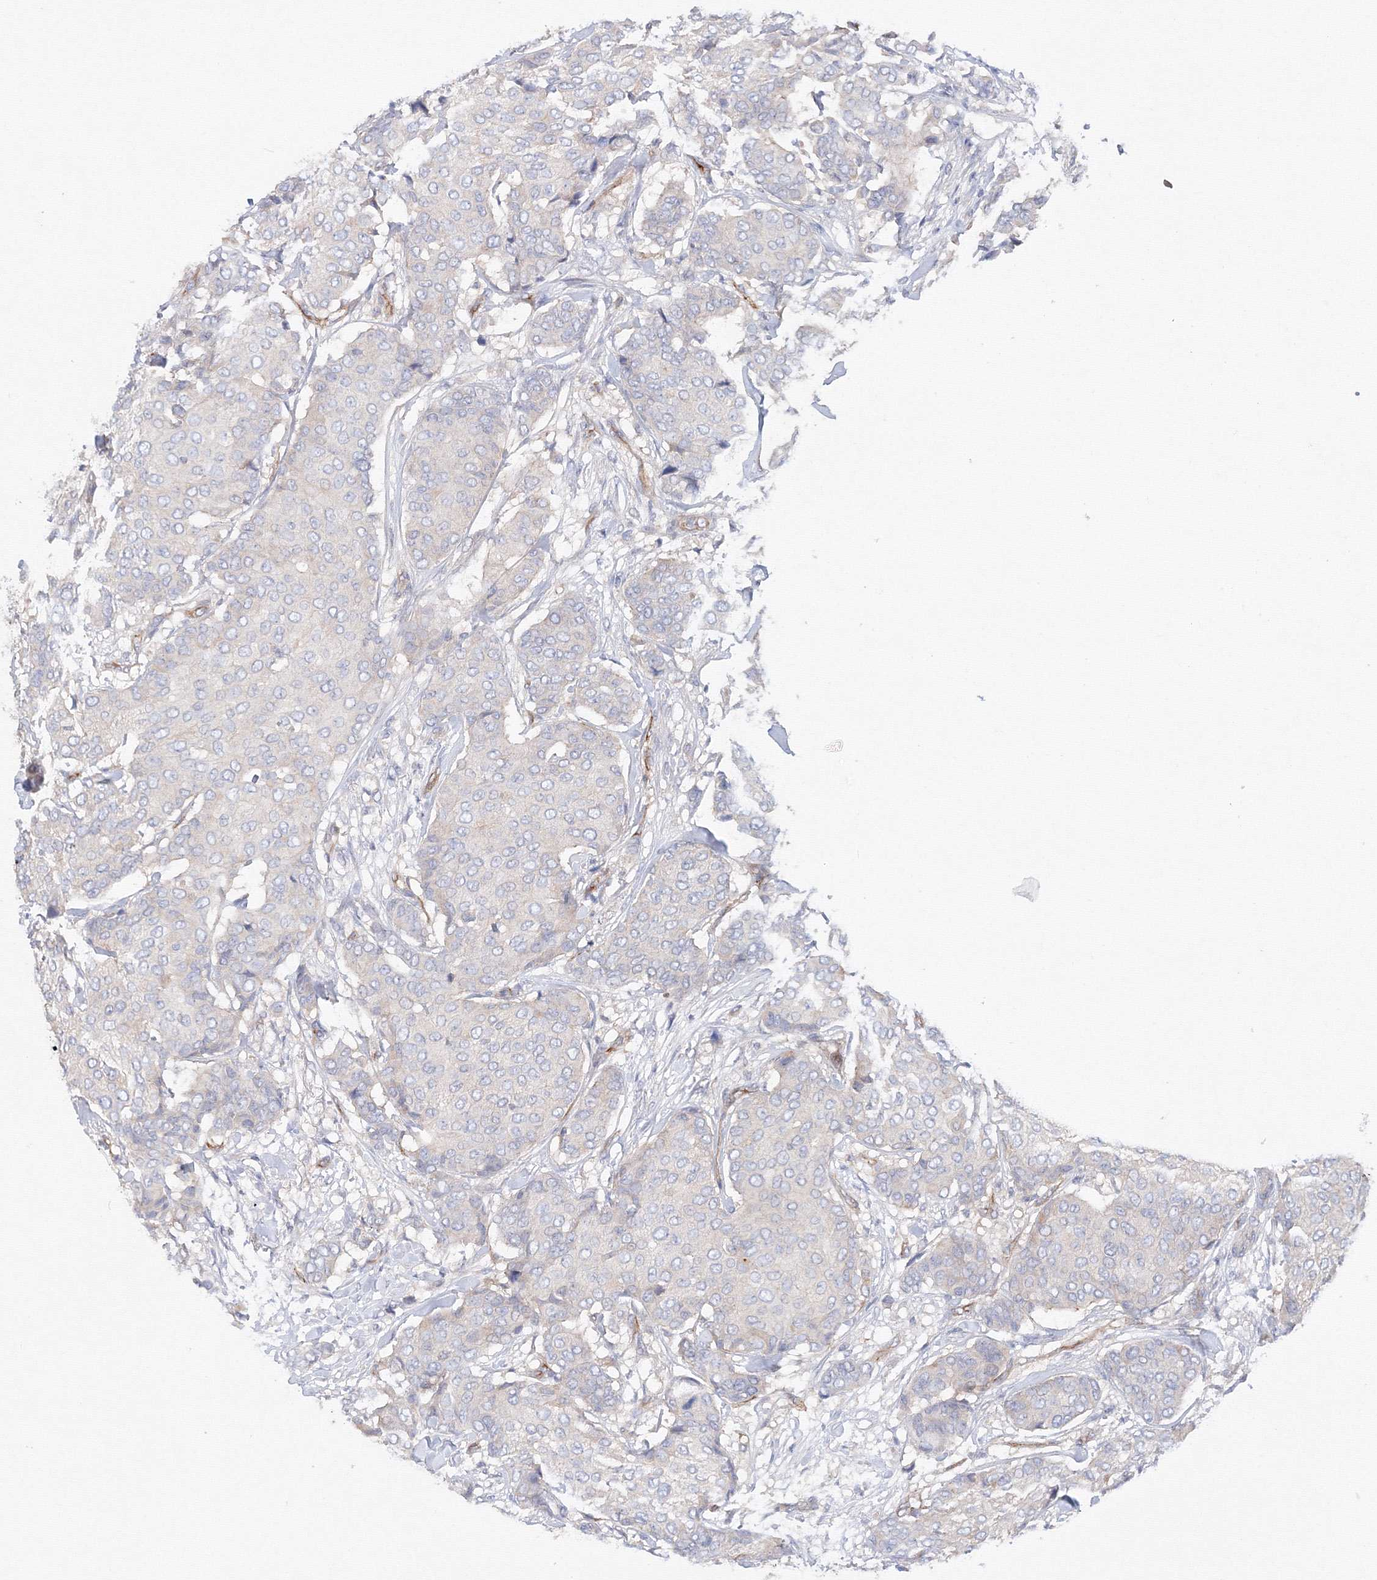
{"staining": {"intensity": "negative", "quantity": "none", "location": "none"}, "tissue": "breast cancer", "cell_type": "Tumor cells", "image_type": "cancer", "snomed": [{"axis": "morphology", "description": "Duct carcinoma"}, {"axis": "topography", "description": "Breast"}], "caption": "Invasive ductal carcinoma (breast) stained for a protein using immunohistochemistry (IHC) exhibits no expression tumor cells.", "gene": "DIS3L2", "patient": {"sex": "female", "age": 75}}